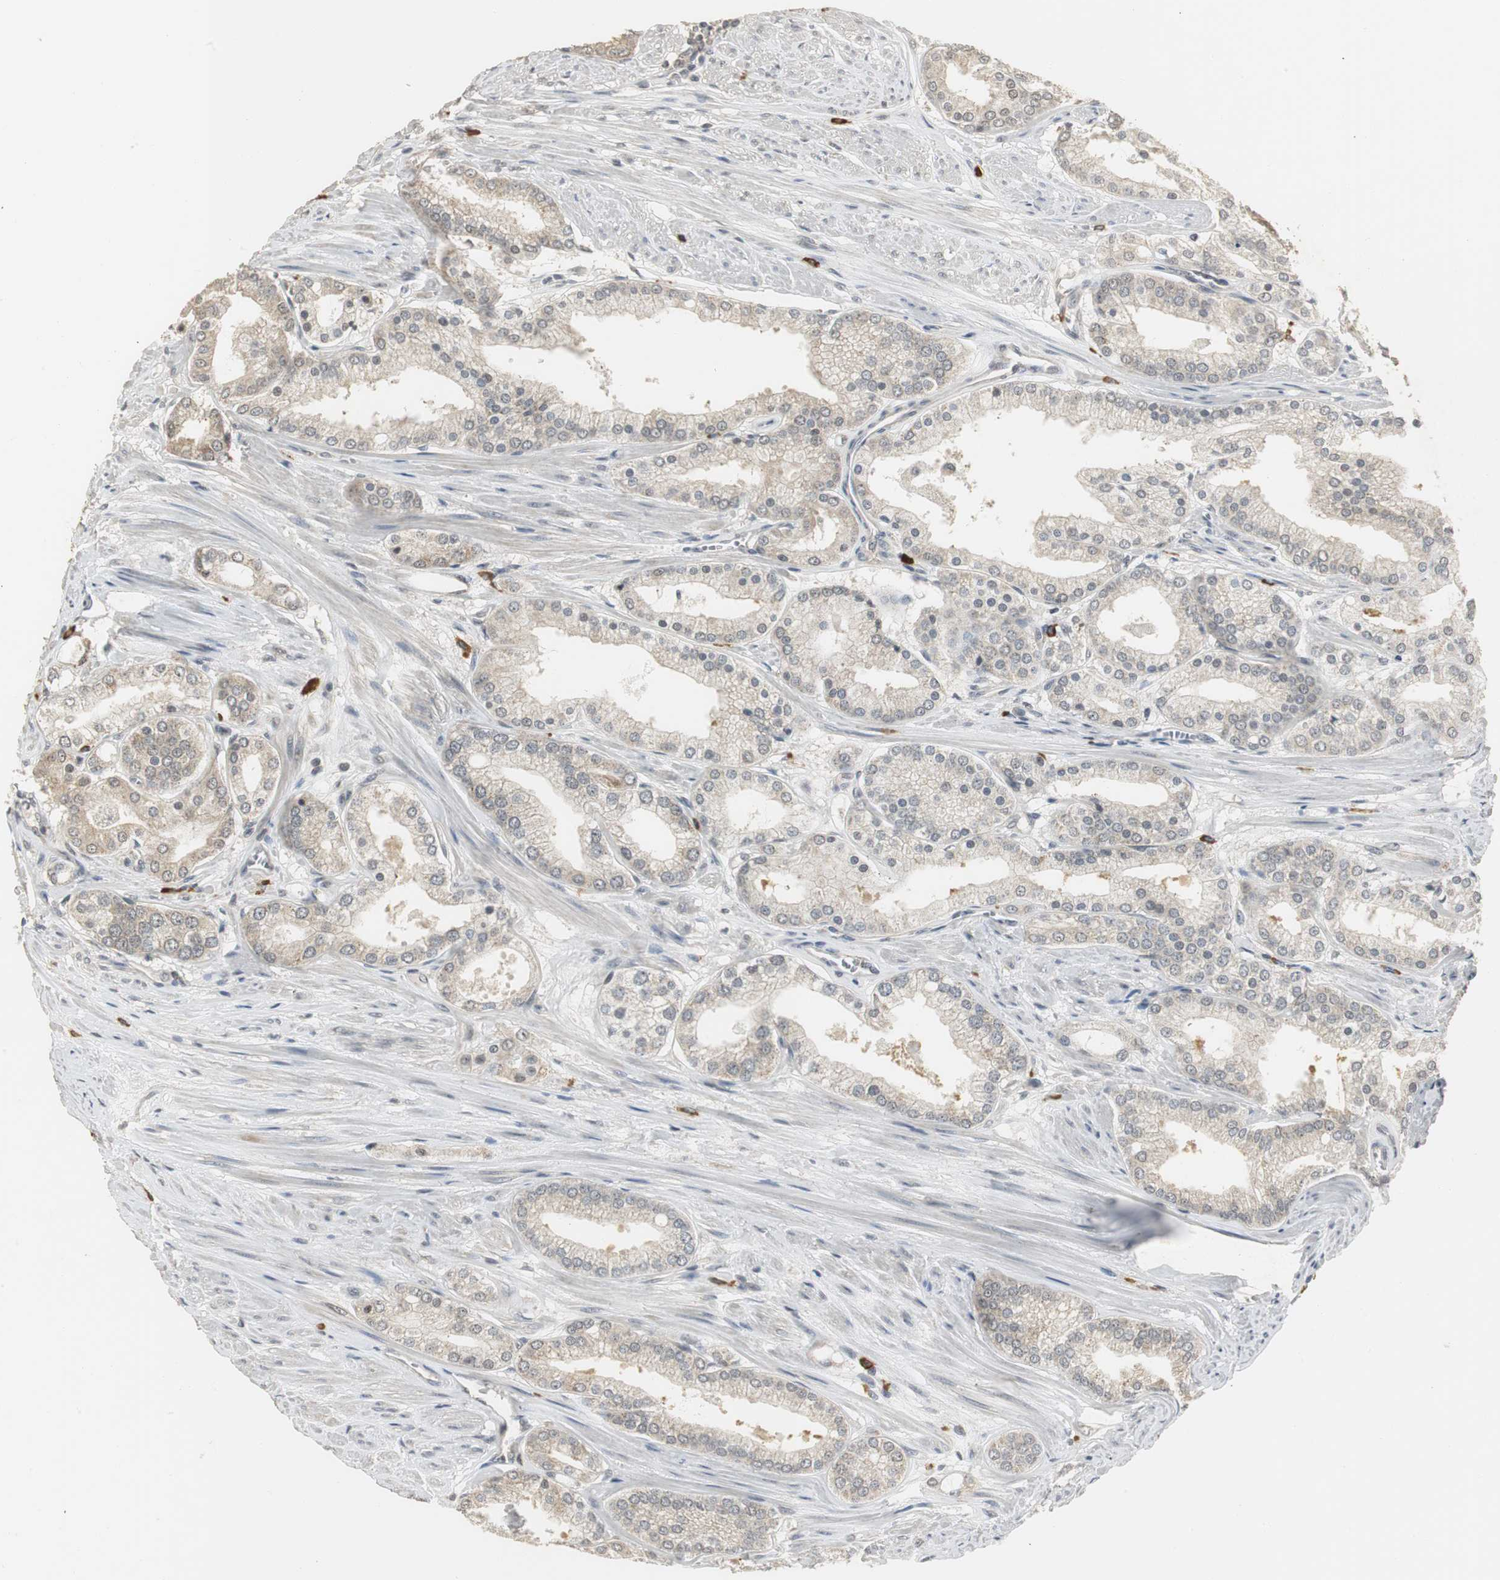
{"staining": {"intensity": "weak", "quantity": ">75%", "location": "cytoplasmic/membranous"}, "tissue": "prostate cancer", "cell_type": "Tumor cells", "image_type": "cancer", "snomed": [{"axis": "morphology", "description": "Adenocarcinoma, High grade"}, {"axis": "topography", "description": "Prostate"}], "caption": "A micrograph of prostate cancer stained for a protein displays weak cytoplasmic/membranous brown staining in tumor cells. (Stains: DAB in brown, nuclei in blue, Microscopy: brightfield microscopy at high magnification).", "gene": "ELOA", "patient": {"sex": "male", "age": 61}}